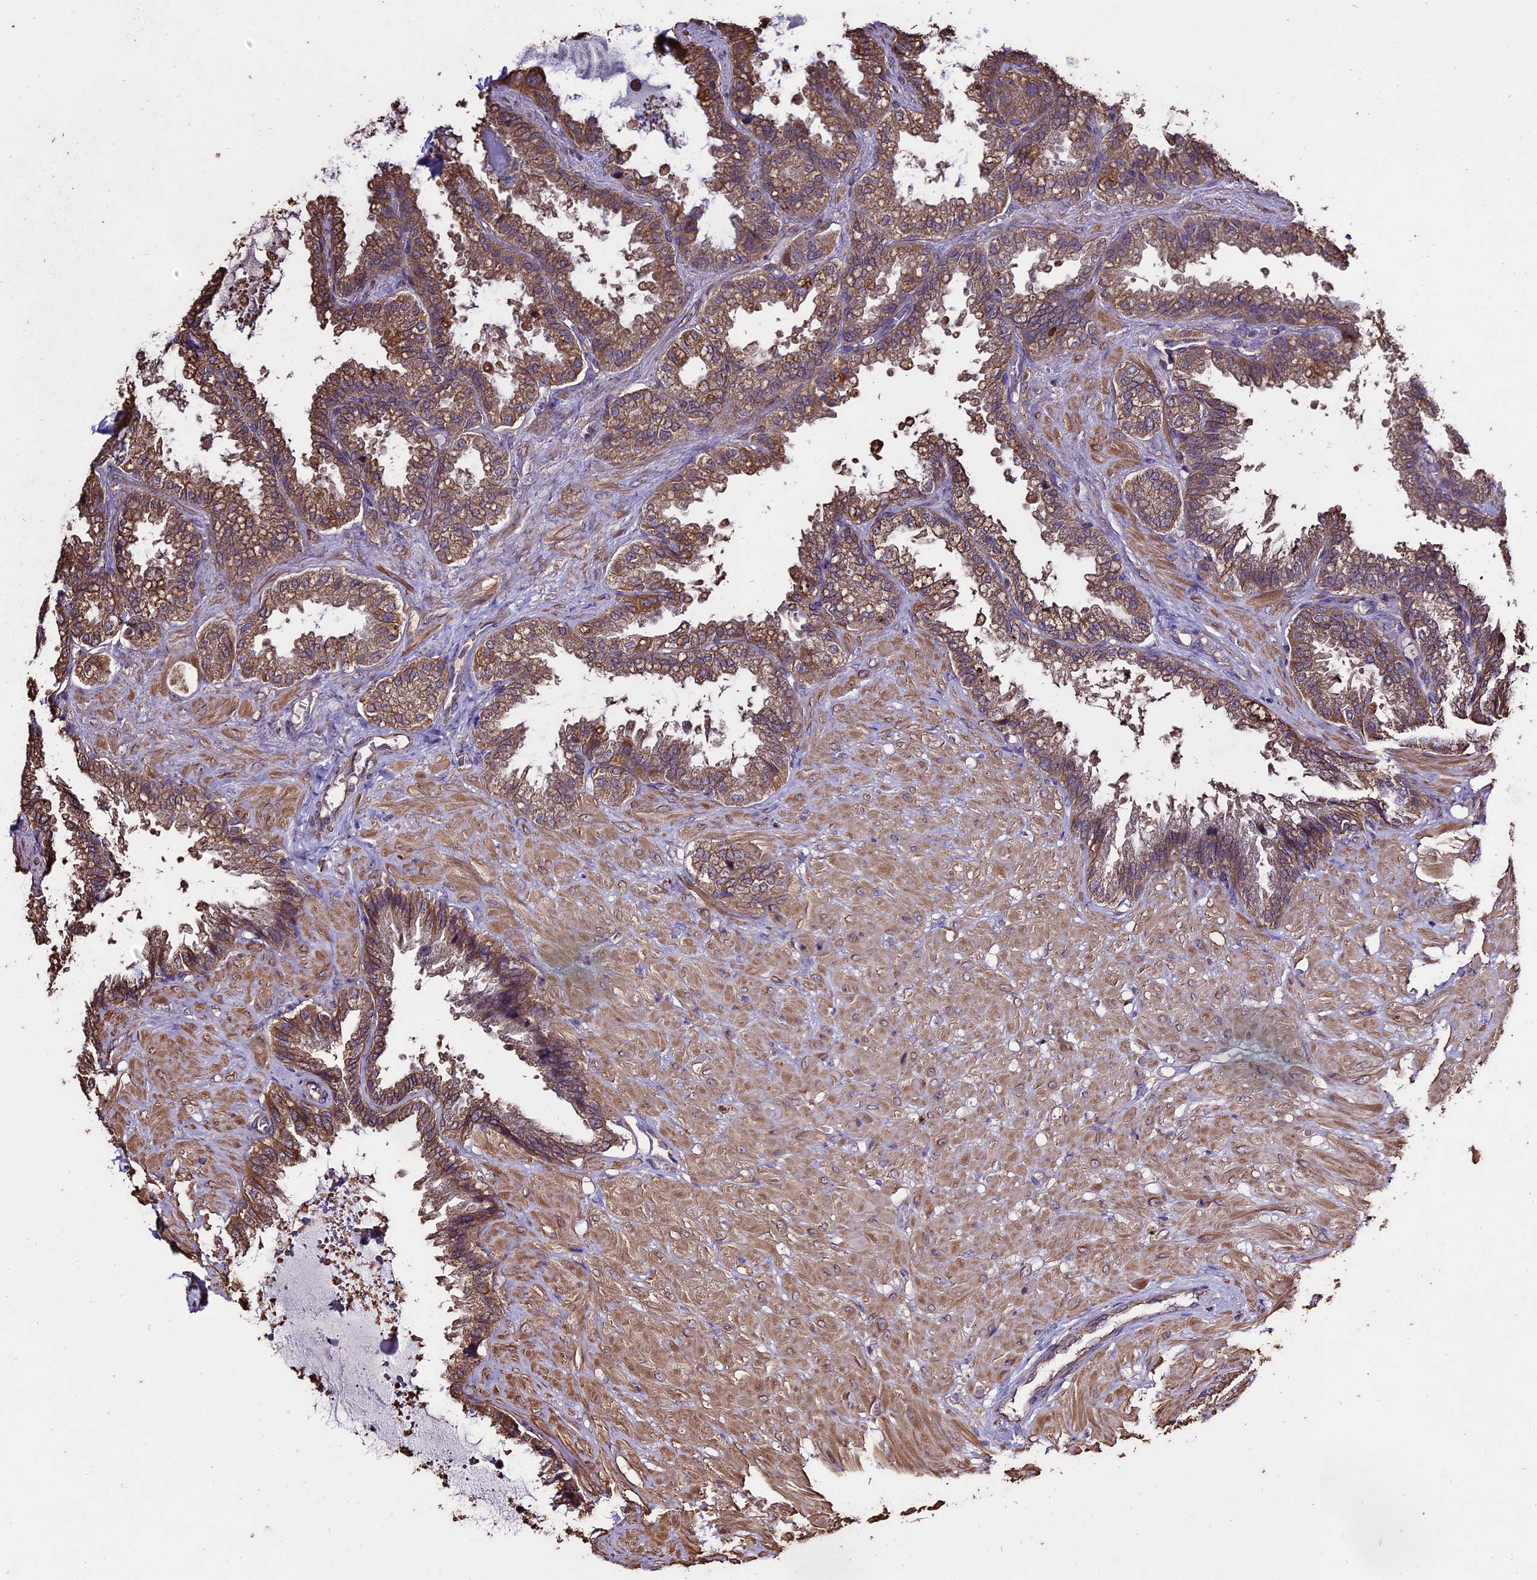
{"staining": {"intensity": "moderate", "quantity": ">75%", "location": "cytoplasmic/membranous"}, "tissue": "seminal vesicle", "cell_type": "Glandular cells", "image_type": "normal", "snomed": [{"axis": "morphology", "description": "Normal tissue, NOS"}, {"axis": "topography", "description": "Seminal veicle"}], "caption": "IHC of benign human seminal vesicle reveals medium levels of moderate cytoplasmic/membranous positivity in about >75% of glandular cells. The staining was performed using DAB (3,3'-diaminobenzidine), with brown indicating positive protein expression. Nuclei are stained blue with hematoxylin.", "gene": "PGPEP1L", "patient": {"sex": "male", "age": 46}}